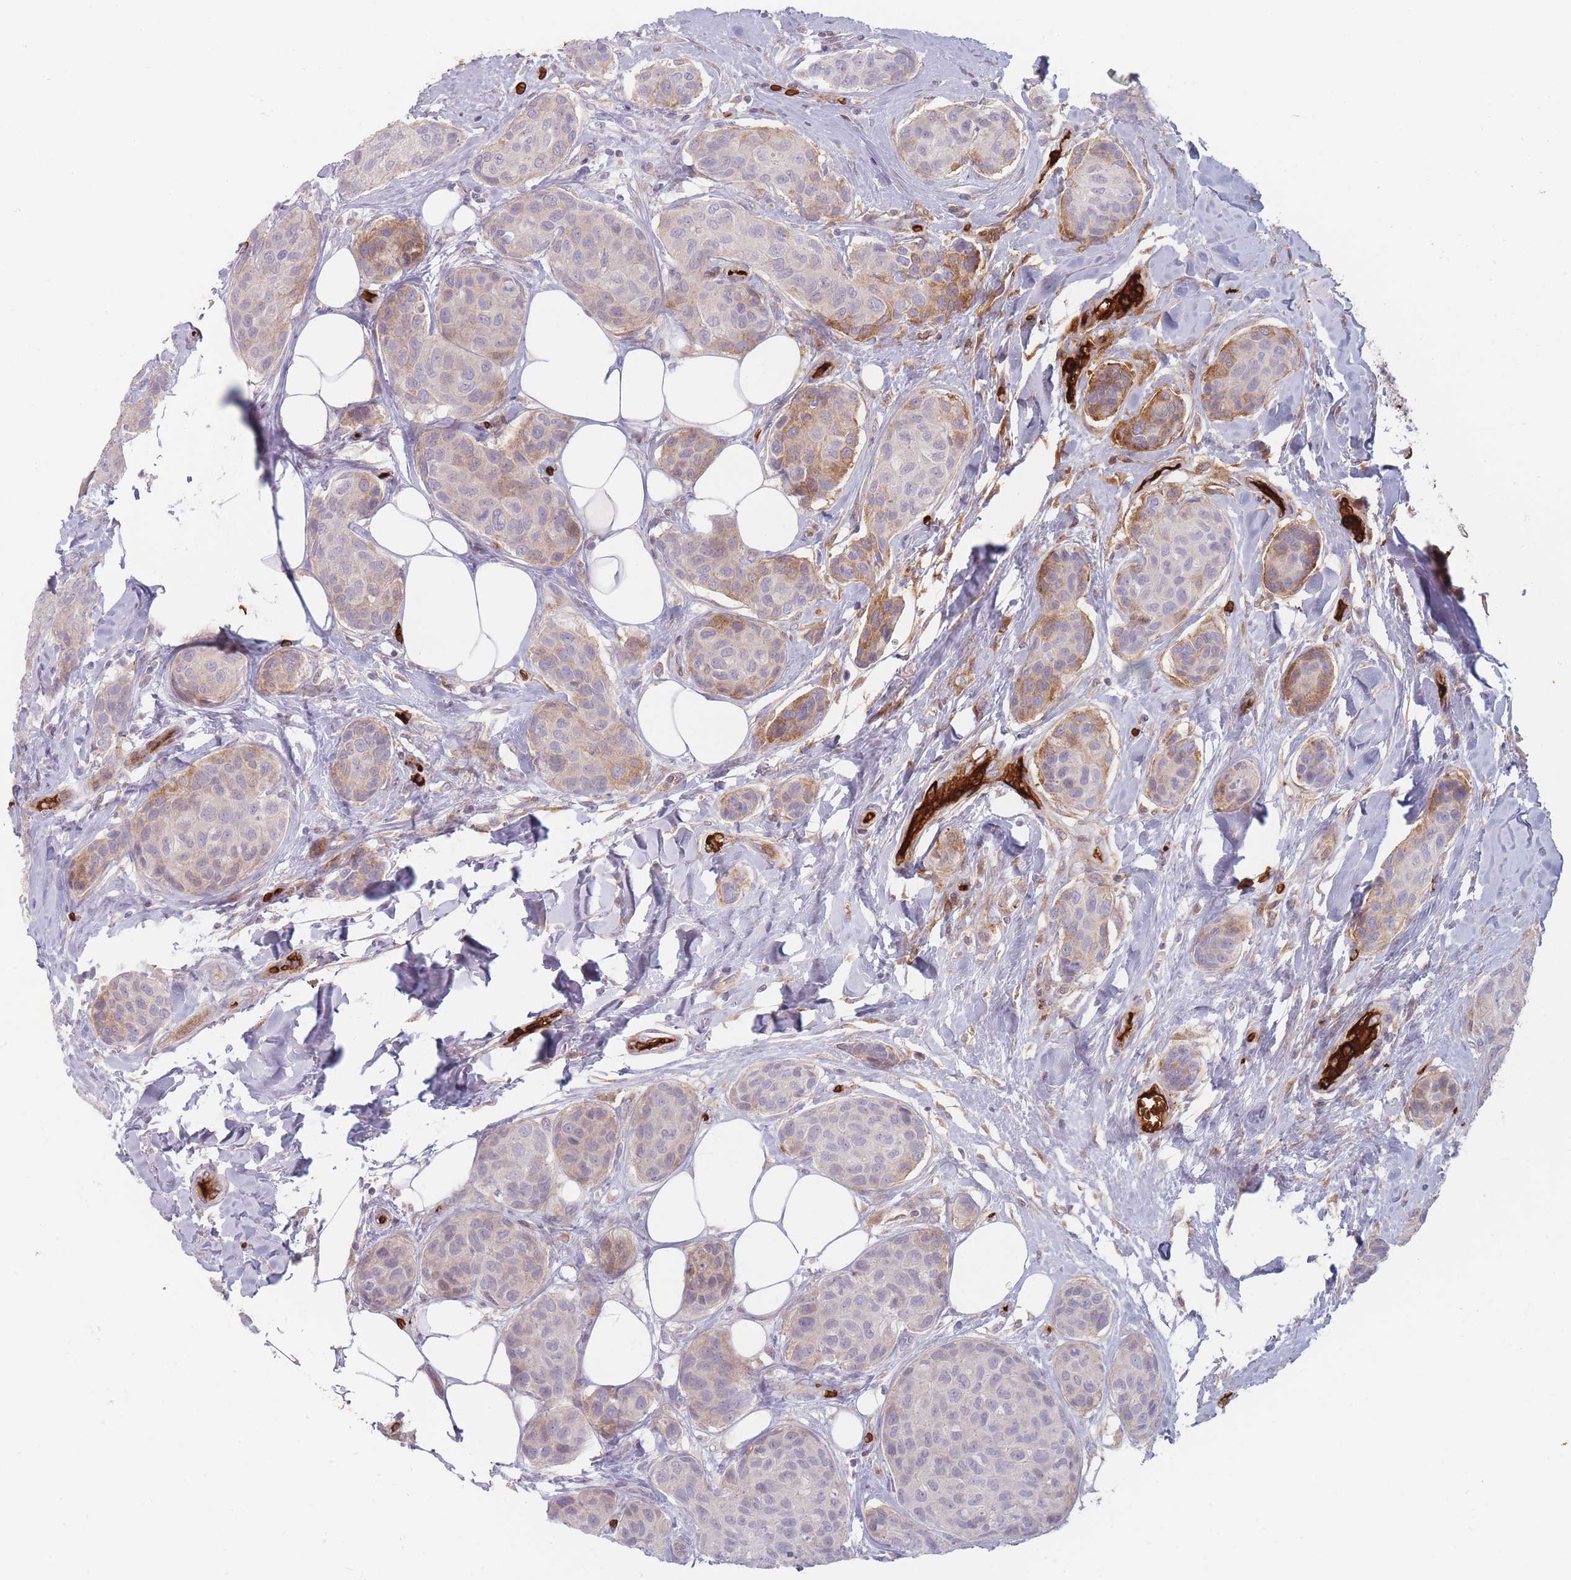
{"staining": {"intensity": "moderate", "quantity": "<25%", "location": "cytoplasmic/membranous"}, "tissue": "breast cancer", "cell_type": "Tumor cells", "image_type": "cancer", "snomed": [{"axis": "morphology", "description": "Duct carcinoma"}, {"axis": "topography", "description": "Breast"}, {"axis": "topography", "description": "Lymph node"}], "caption": "An immunohistochemistry (IHC) histopathology image of neoplastic tissue is shown. Protein staining in brown shows moderate cytoplasmic/membranous positivity in breast intraductal carcinoma within tumor cells.", "gene": "SLC2A6", "patient": {"sex": "female", "age": 80}}